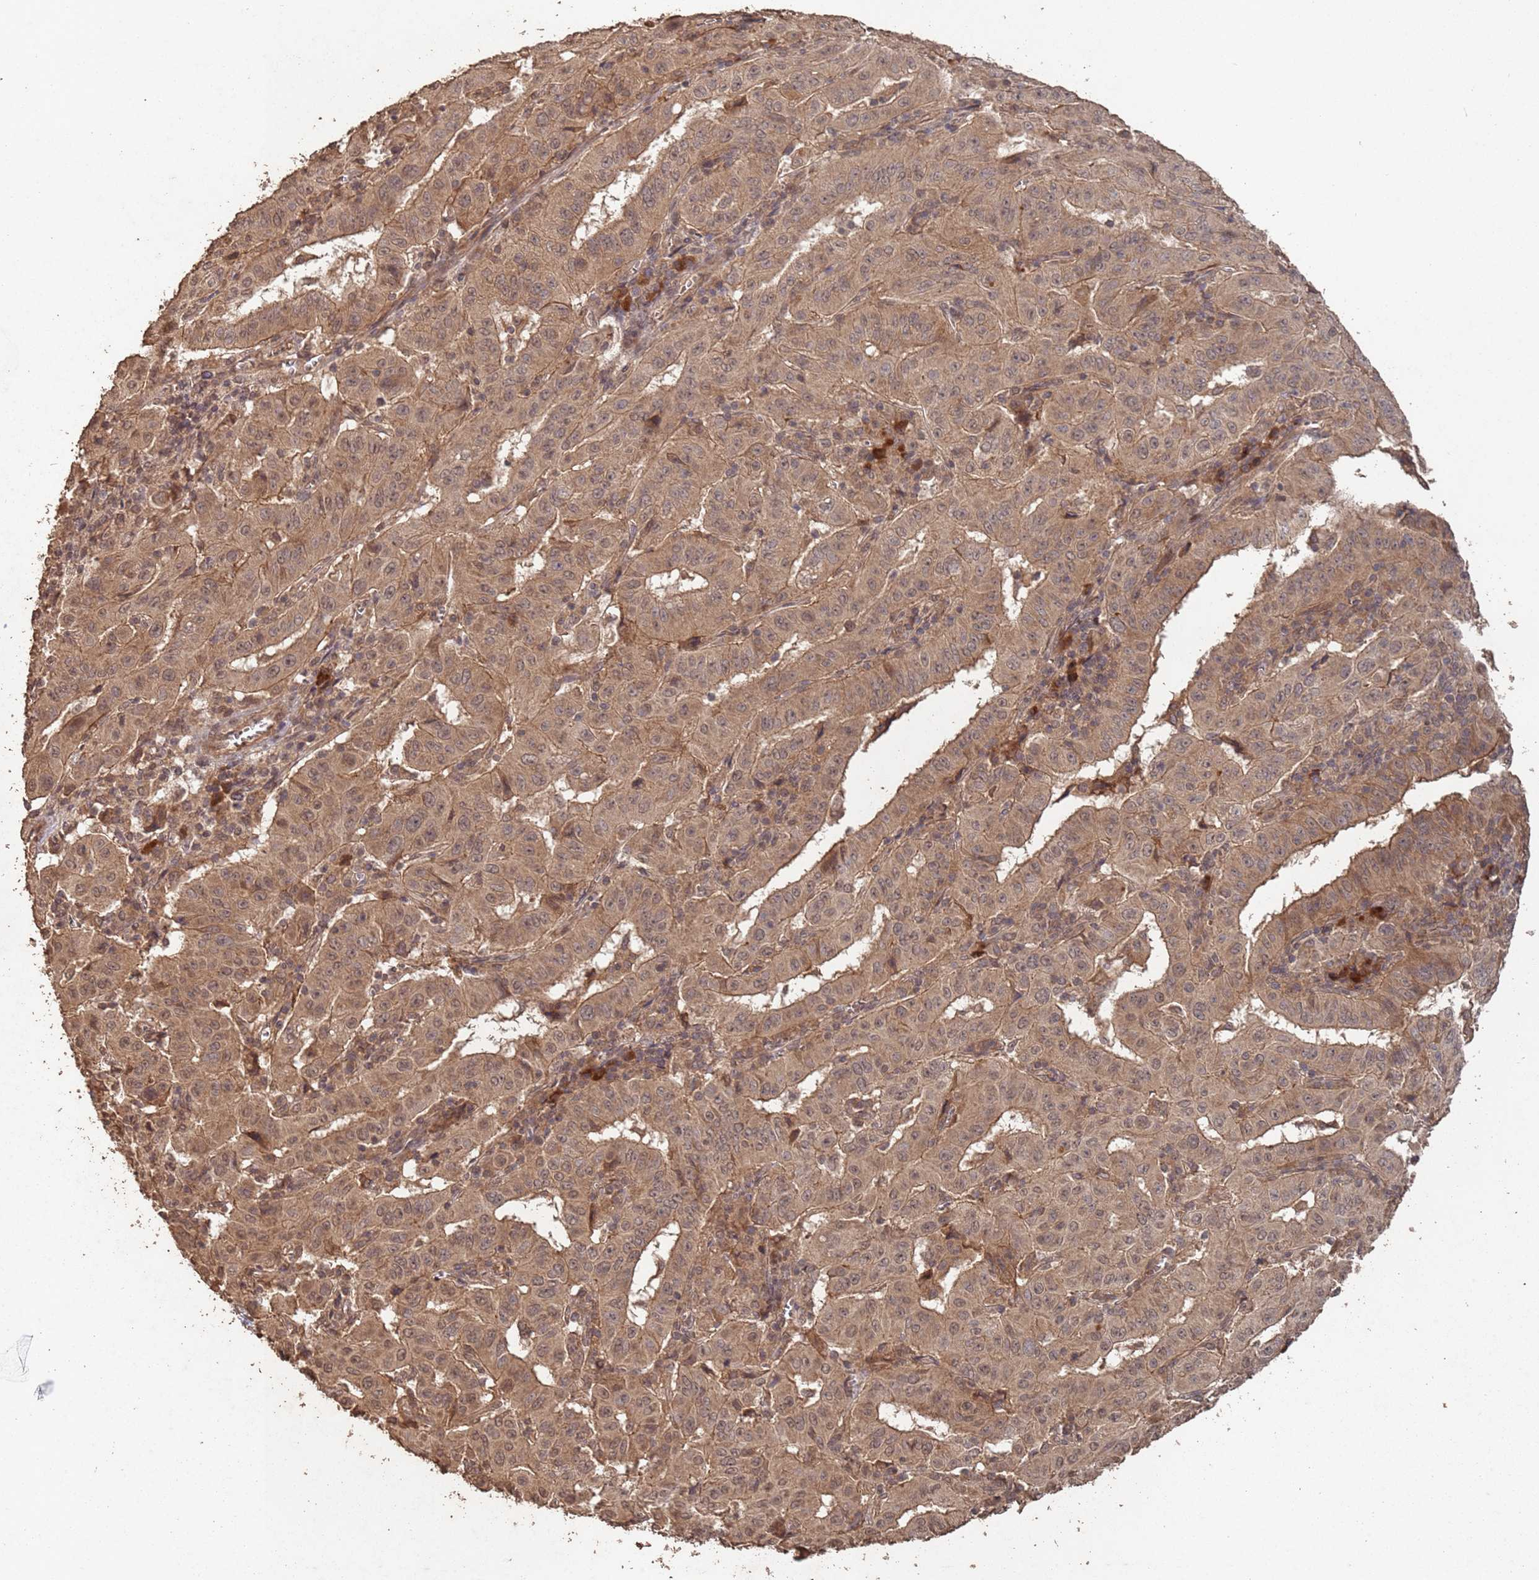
{"staining": {"intensity": "moderate", "quantity": ">75%", "location": "cytoplasmic/membranous"}, "tissue": "pancreatic cancer", "cell_type": "Tumor cells", "image_type": "cancer", "snomed": [{"axis": "morphology", "description": "Adenocarcinoma, NOS"}, {"axis": "topography", "description": "Pancreas"}], "caption": "The immunohistochemical stain shows moderate cytoplasmic/membranous positivity in tumor cells of pancreatic cancer tissue.", "gene": "FRAT1", "patient": {"sex": "male", "age": 63}}